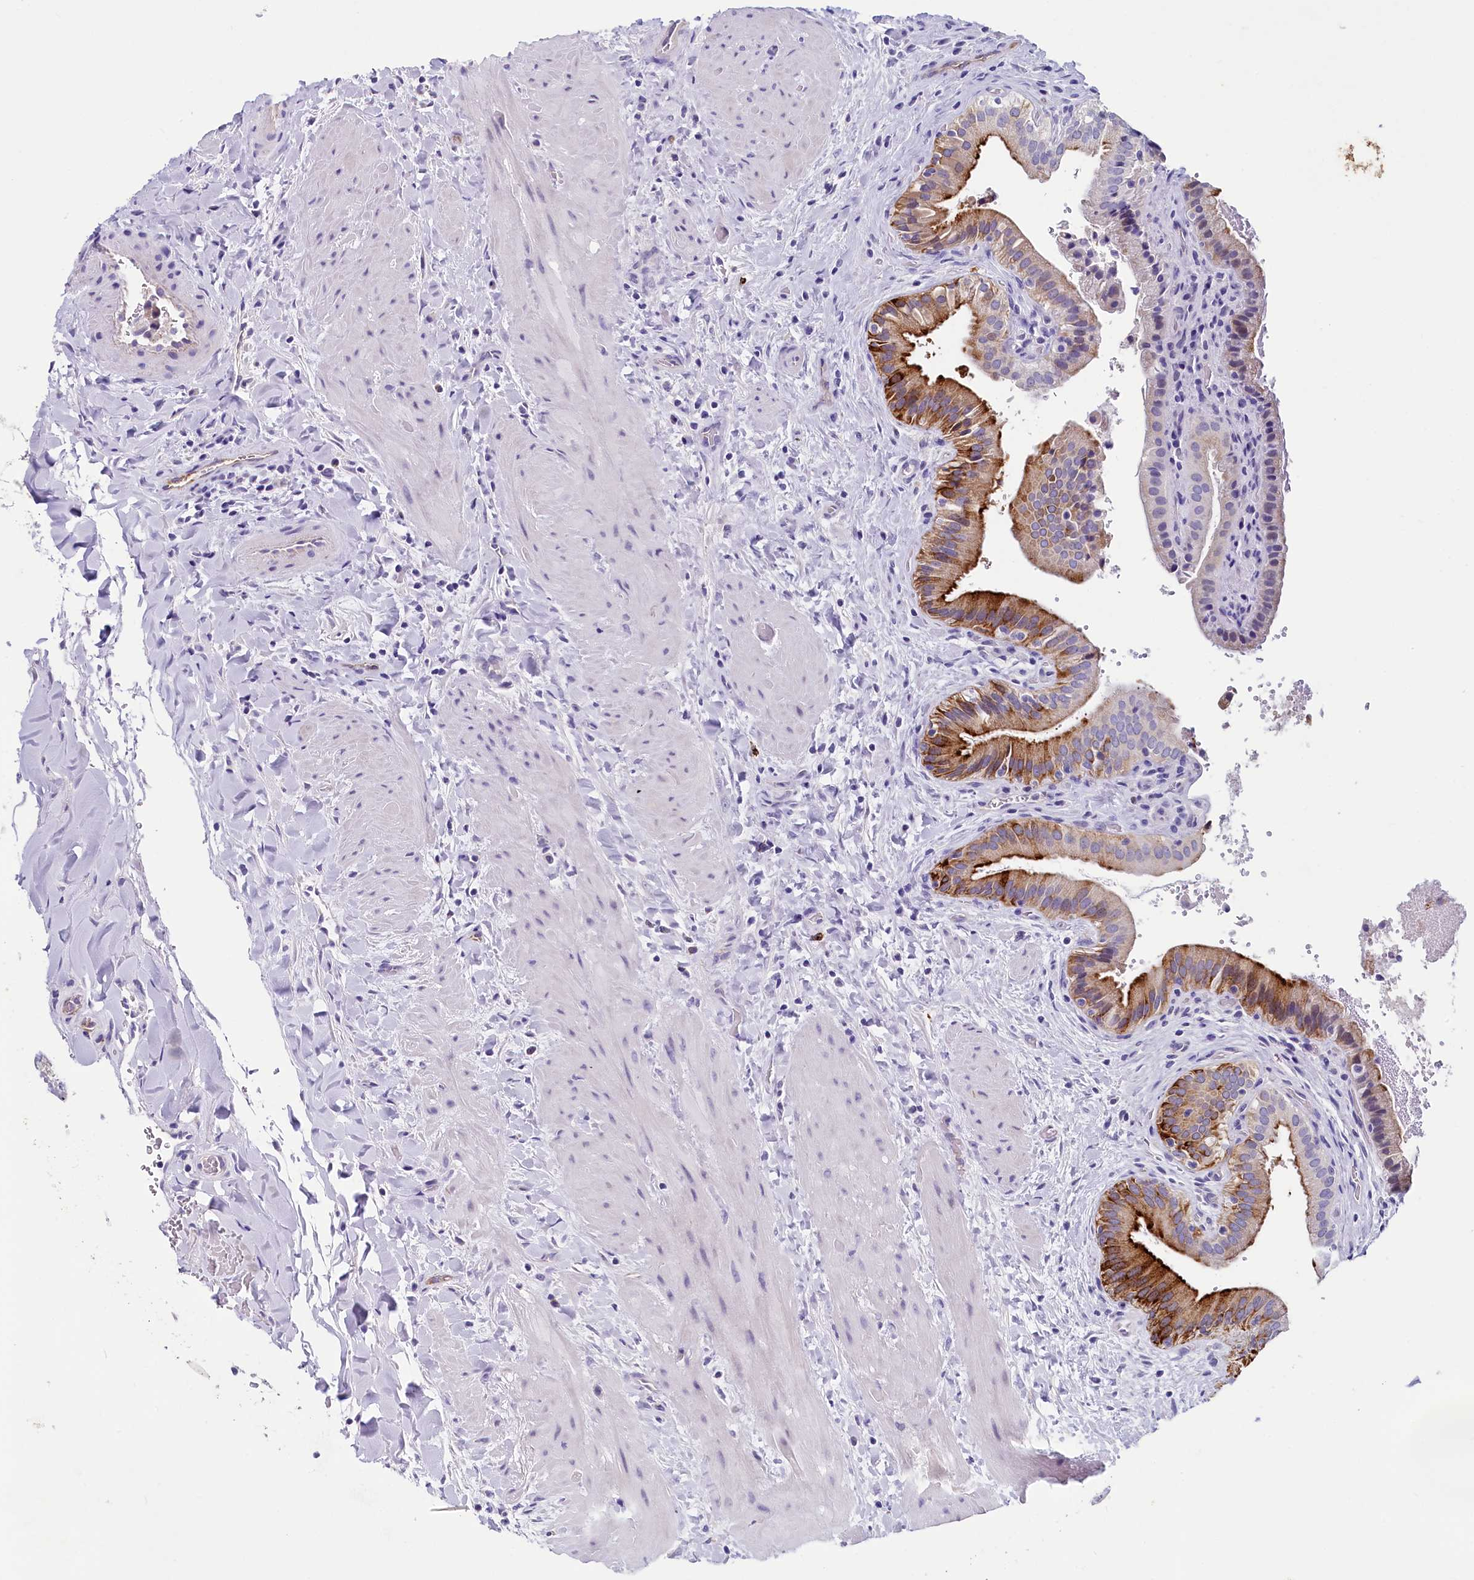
{"staining": {"intensity": "strong", "quantity": "25%-75%", "location": "cytoplasmic/membranous"}, "tissue": "gallbladder", "cell_type": "Glandular cells", "image_type": "normal", "snomed": [{"axis": "morphology", "description": "Normal tissue, NOS"}, {"axis": "topography", "description": "Gallbladder"}], "caption": "An IHC image of benign tissue is shown. Protein staining in brown shows strong cytoplasmic/membranous positivity in gallbladder within glandular cells. The protein of interest is shown in brown color, while the nuclei are stained blue.", "gene": "INSC", "patient": {"sex": "male", "age": 24}}